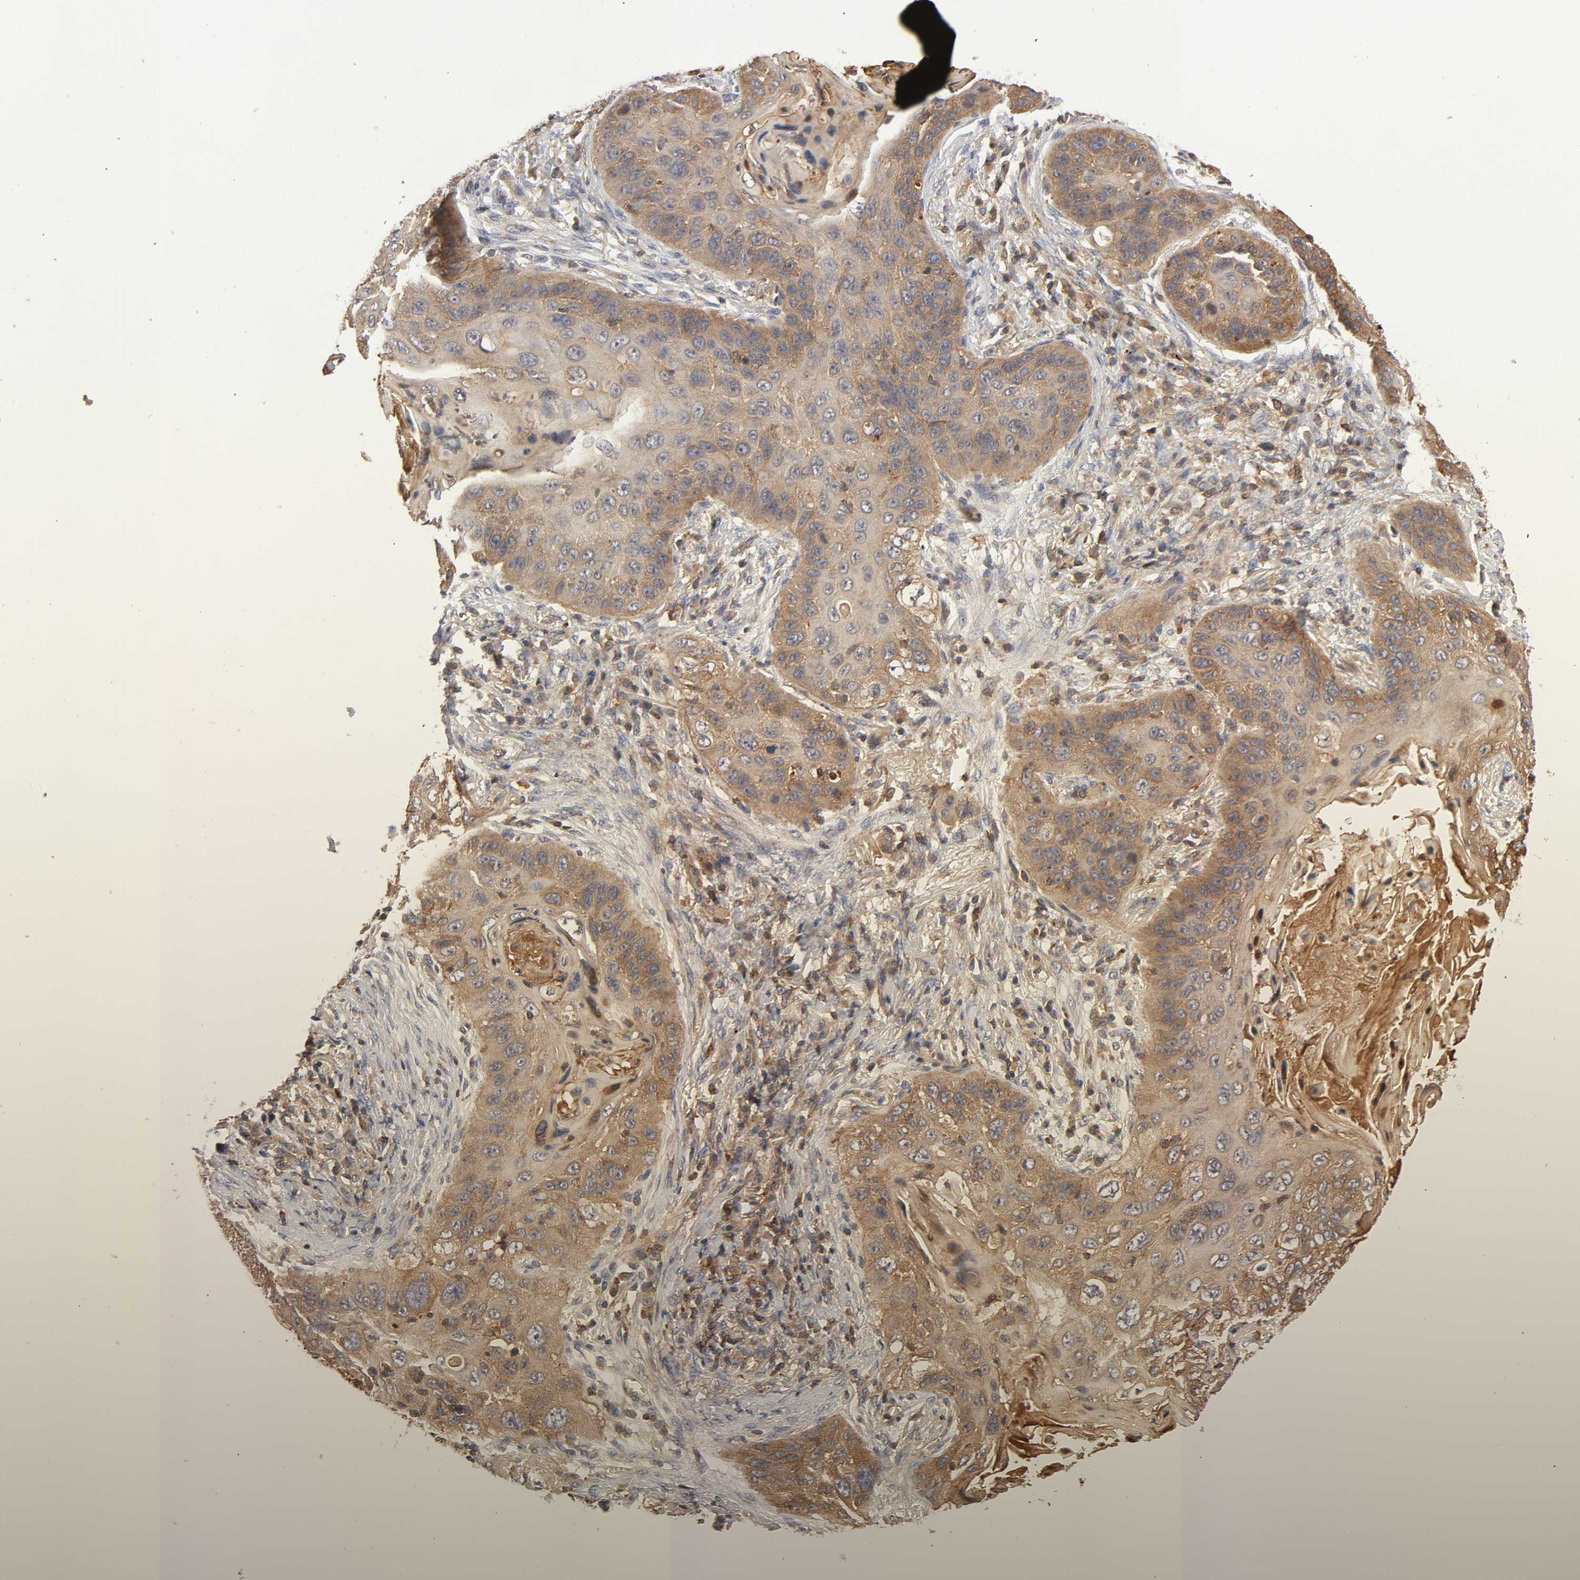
{"staining": {"intensity": "moderate", "quantity": ">75%", "location": "cytoplasmic/membranous"}, "tissue": "lung cancer", "cell_type": "Tumor cells", "image_type": "cancer", "snomed": [{"axis": "morphology", "description": "Squamous cell carcinoma, NOS"}, {"axis": "topography", "description": "Lung"}], "caption": "DAB immunohistochemical staining of lung cancer (squamous cell carcinoma) shows moderate cytoplasmic/membranous protein positivity in approximately >75% of tumor cells. The staining was performed using DAB, with brown indicating positive protein expression. Nuclei are stained blue with hematoxylin.", "gene": "LAMTOR2", "patient": {"sex": "female", "age": 67}}